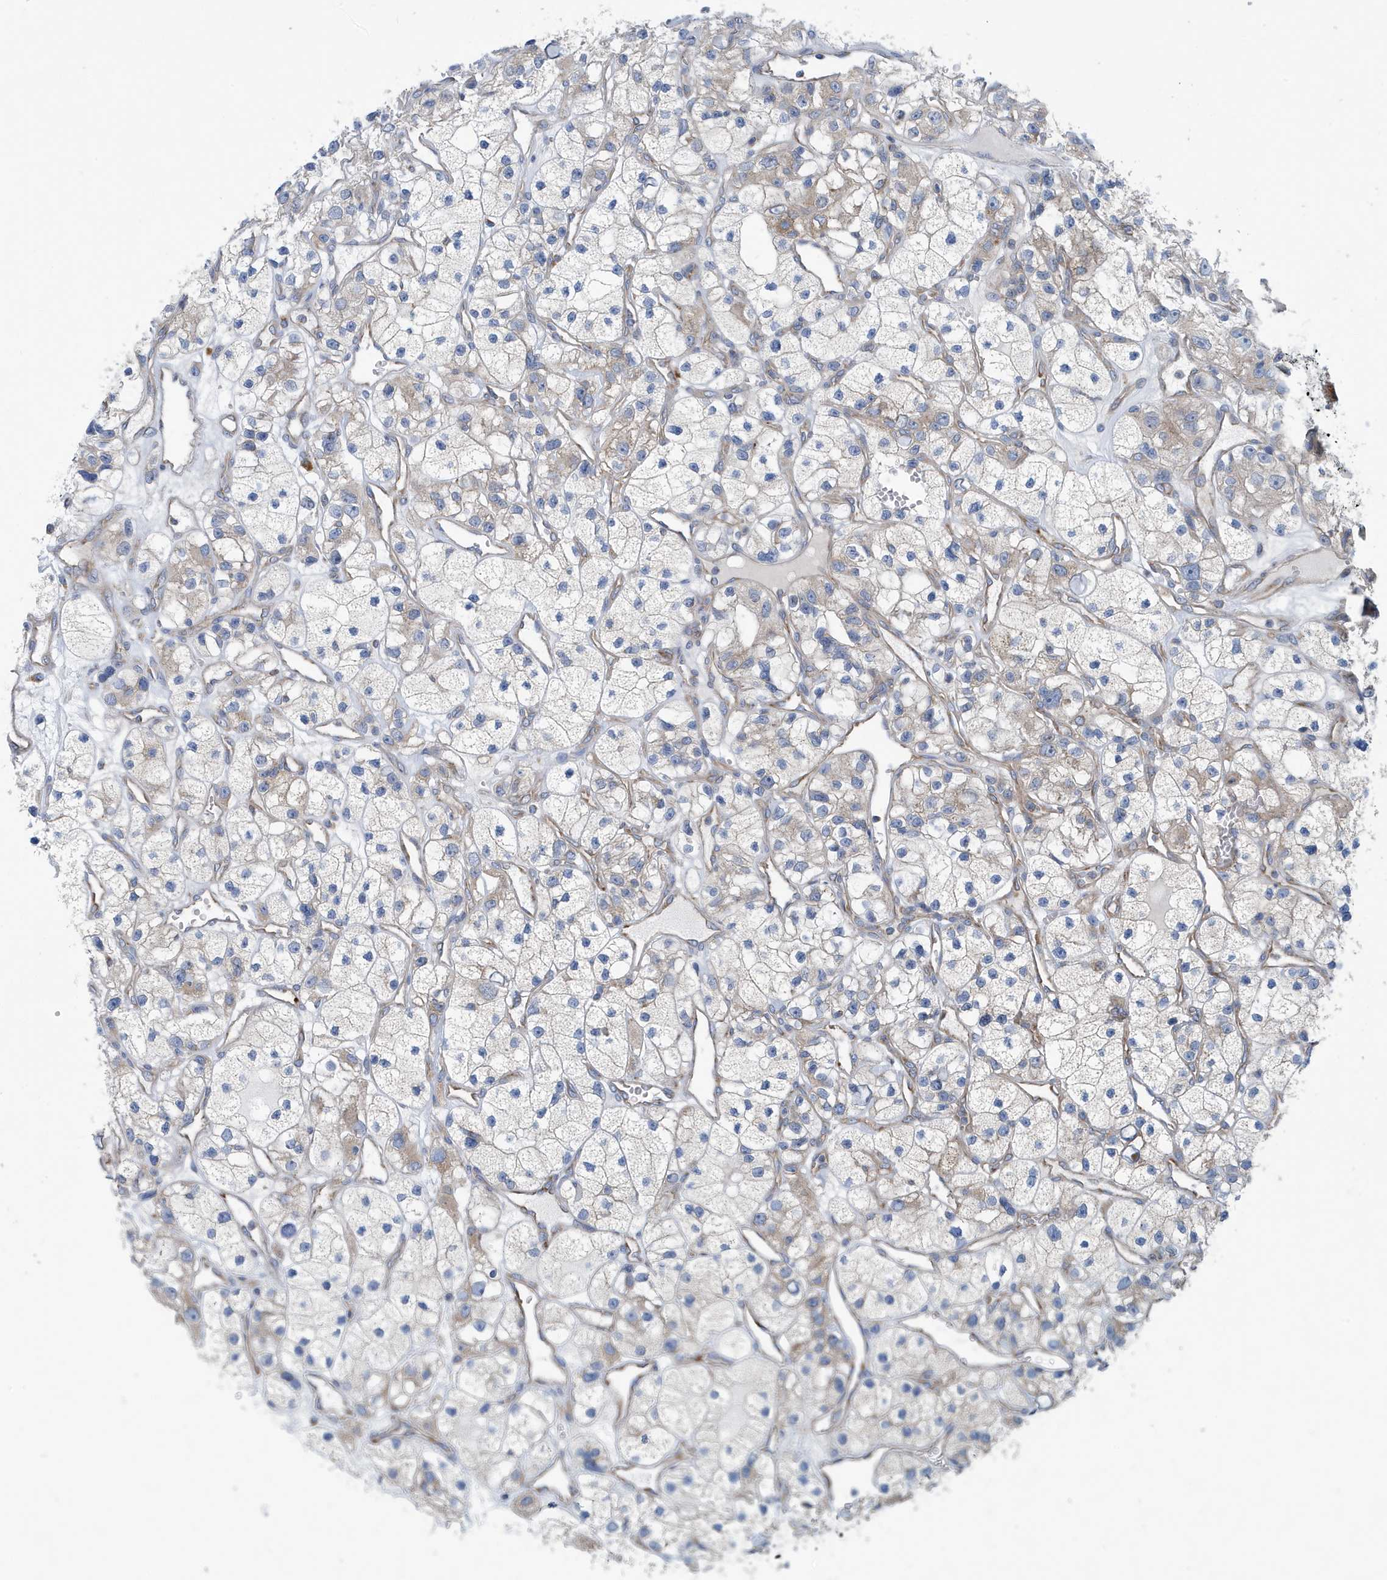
{"staining": {"intensity": "negative", "quantity": "none", "location": "none"}, "tissue": "renal cancer", "cell_type": "Tumor cells", "image_type": "cancer", "snomed": [{"axis": "morphology", "description": "Adenocarcinoma, NOS"}, {"axis": "topography", "description": "Kidney"}], "caption": "Image shows no protein staining in tumor cells of adenocarcinoma (renal) tissue.", "gene": "PPM1M", "patient": {"sex": "female", "age": 57}}